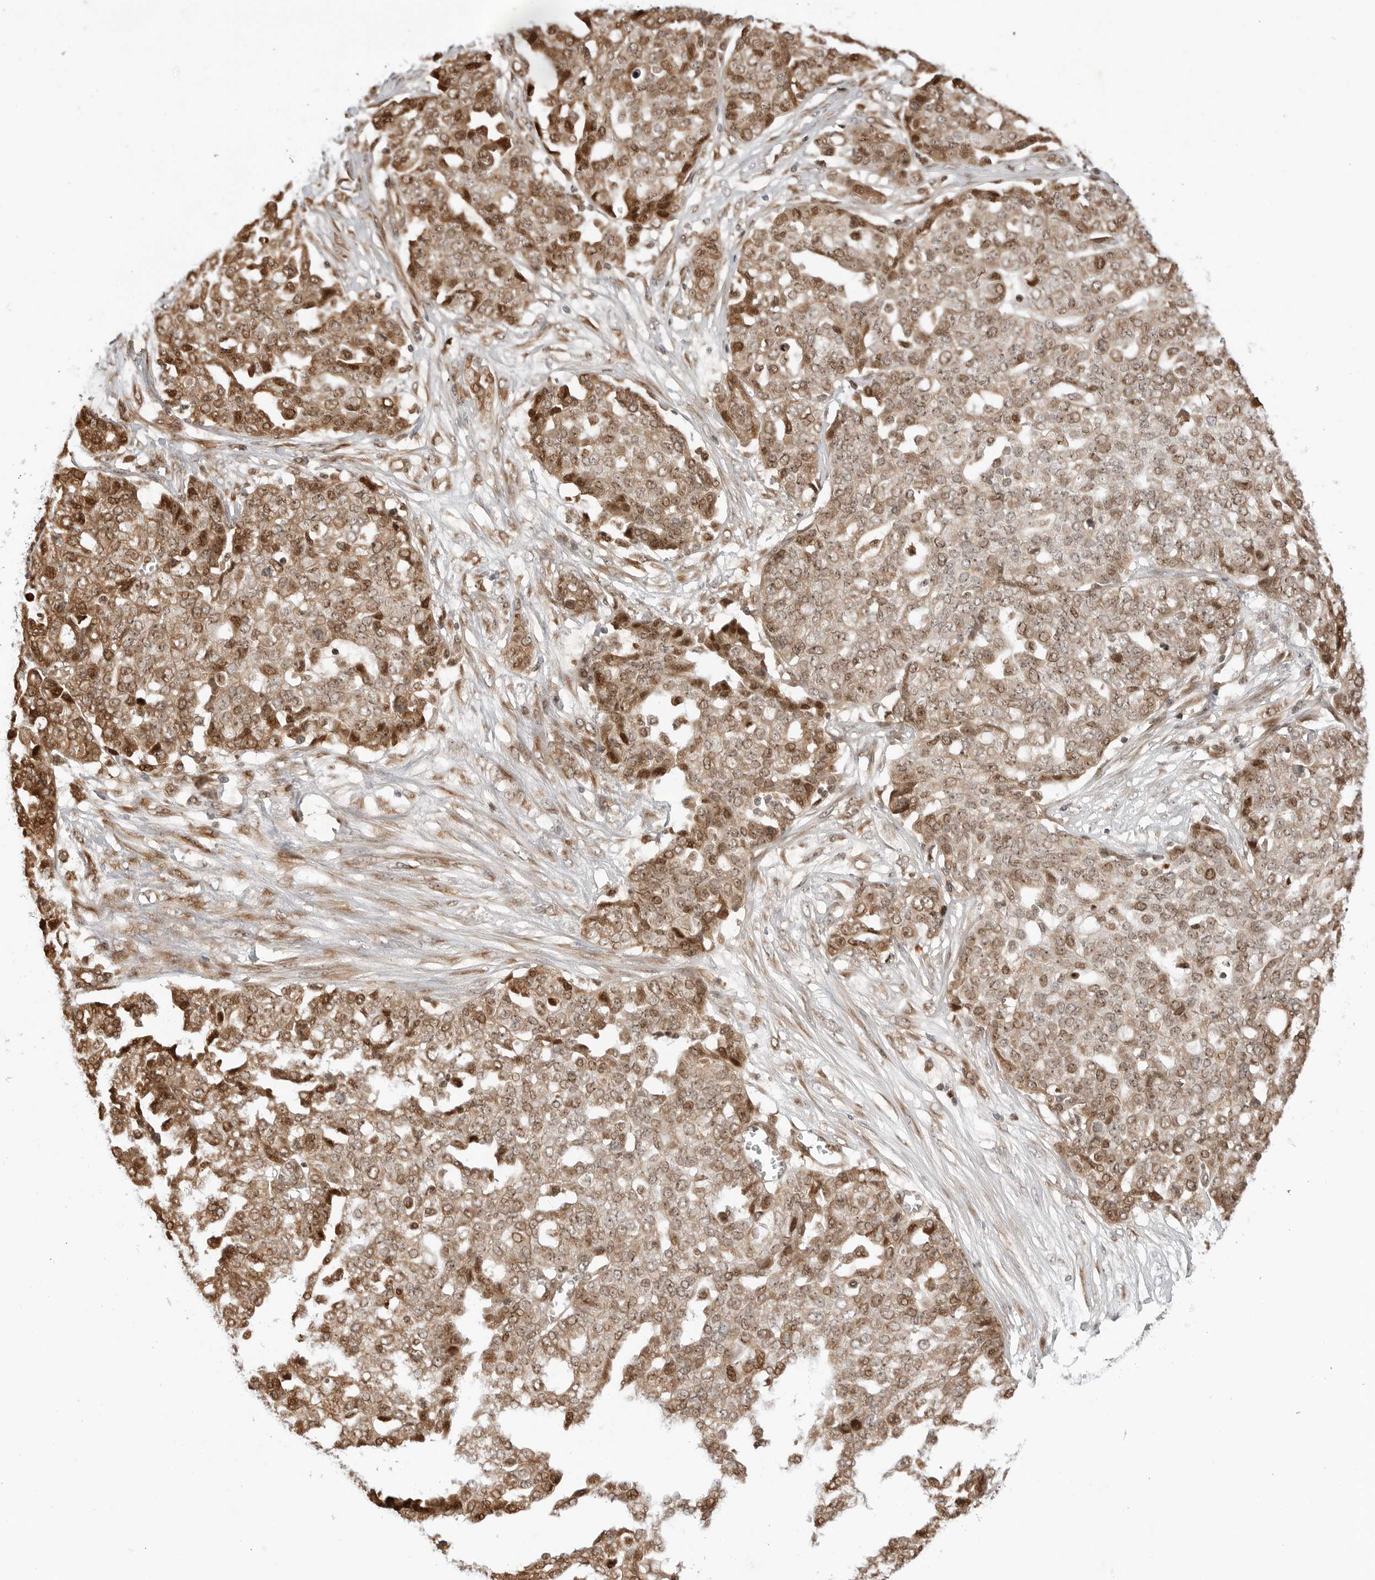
{"staining": {"intensity": "moderate", "quantity": ">75%", "location": "cytoplasmic/membranous,nuclear"}, "tissue": "ovarian cancer", "cell_type": "Tumor cells", "image_type": "cancer", "snomed": [{"axis": "morphology", "description": "Cystadenocarcinoma, serous, NOS"}, {"axis": "topography", "description": "Soft tissue"}, {"axis": "topography", "description": "Ovary"}], "caption": "Brown immunohistochemical staining in ovarian cancer exhibits moderate cytoplasmic/membranous and nuclear positivity in about >75% of tumor cells.", "gene": "TIPRL", "patient": {"sex": "female", "age": 57}}